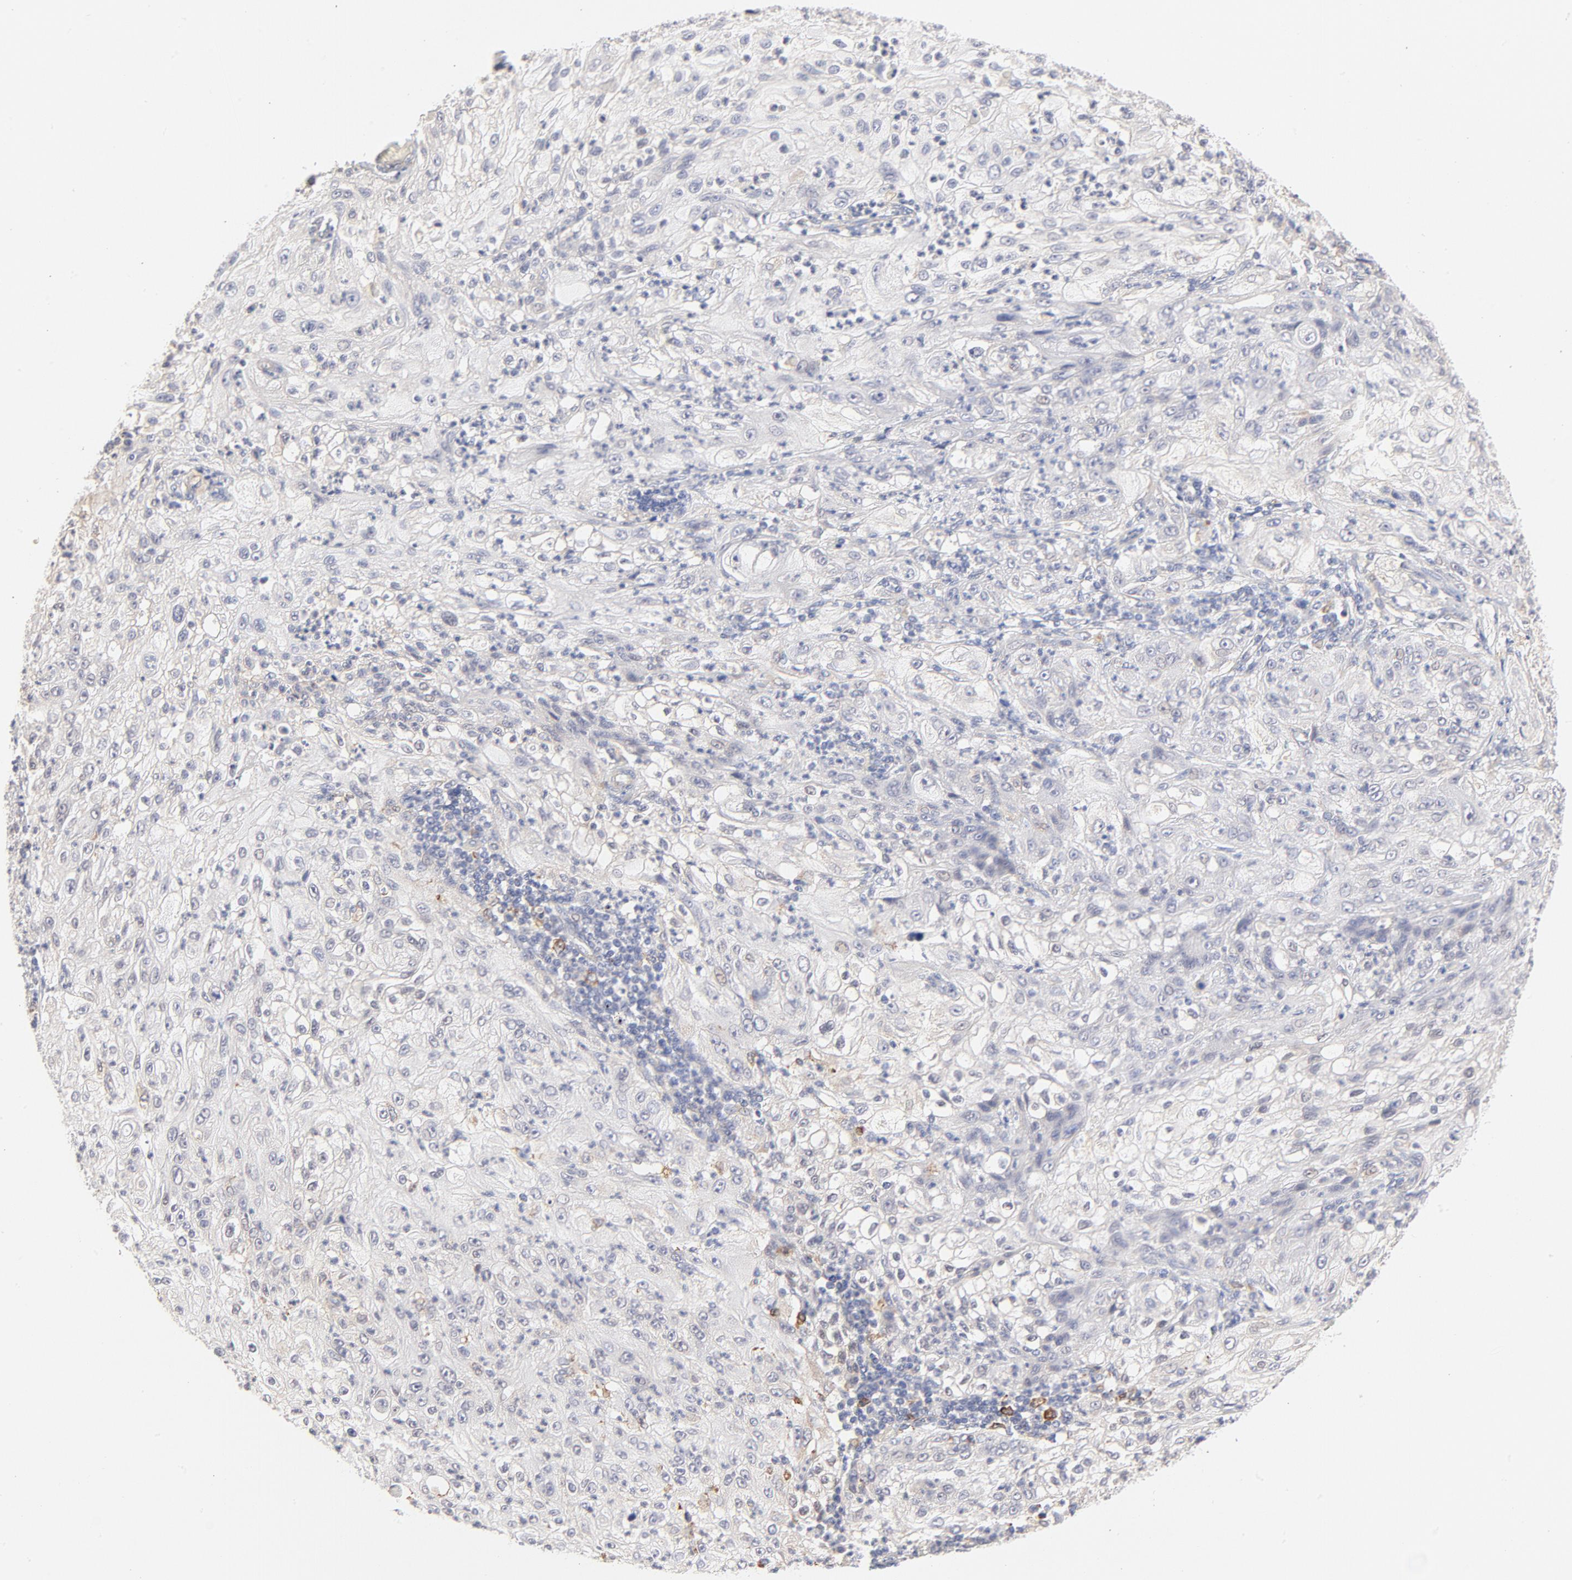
{"staining": {"intensity": "negative", "quantity": "none", "location": "none"}, "tissue": "lung cancer", "cell_type": "Tumor cells", "image_type": "cancer", "snomed": [{"axis": "morphology", "description": "Inflammation, NOS"}, {"axis": "morphology", "description": "Squamous cell carcinoma, NOS"}, {"axis": "topography", "description": "Lymph node"}, {"axis": "topography", "description": "Soft tissue"}, {"axis": "topography", "description": "Lung"}], "caption": "This is a micrograph of immunohistochemistry staining of lung squamous cell carcinoma, which shows no staining in tumor cells.", "gene": "MTERF2", "patient": {"sex": "male", "age": 66}}